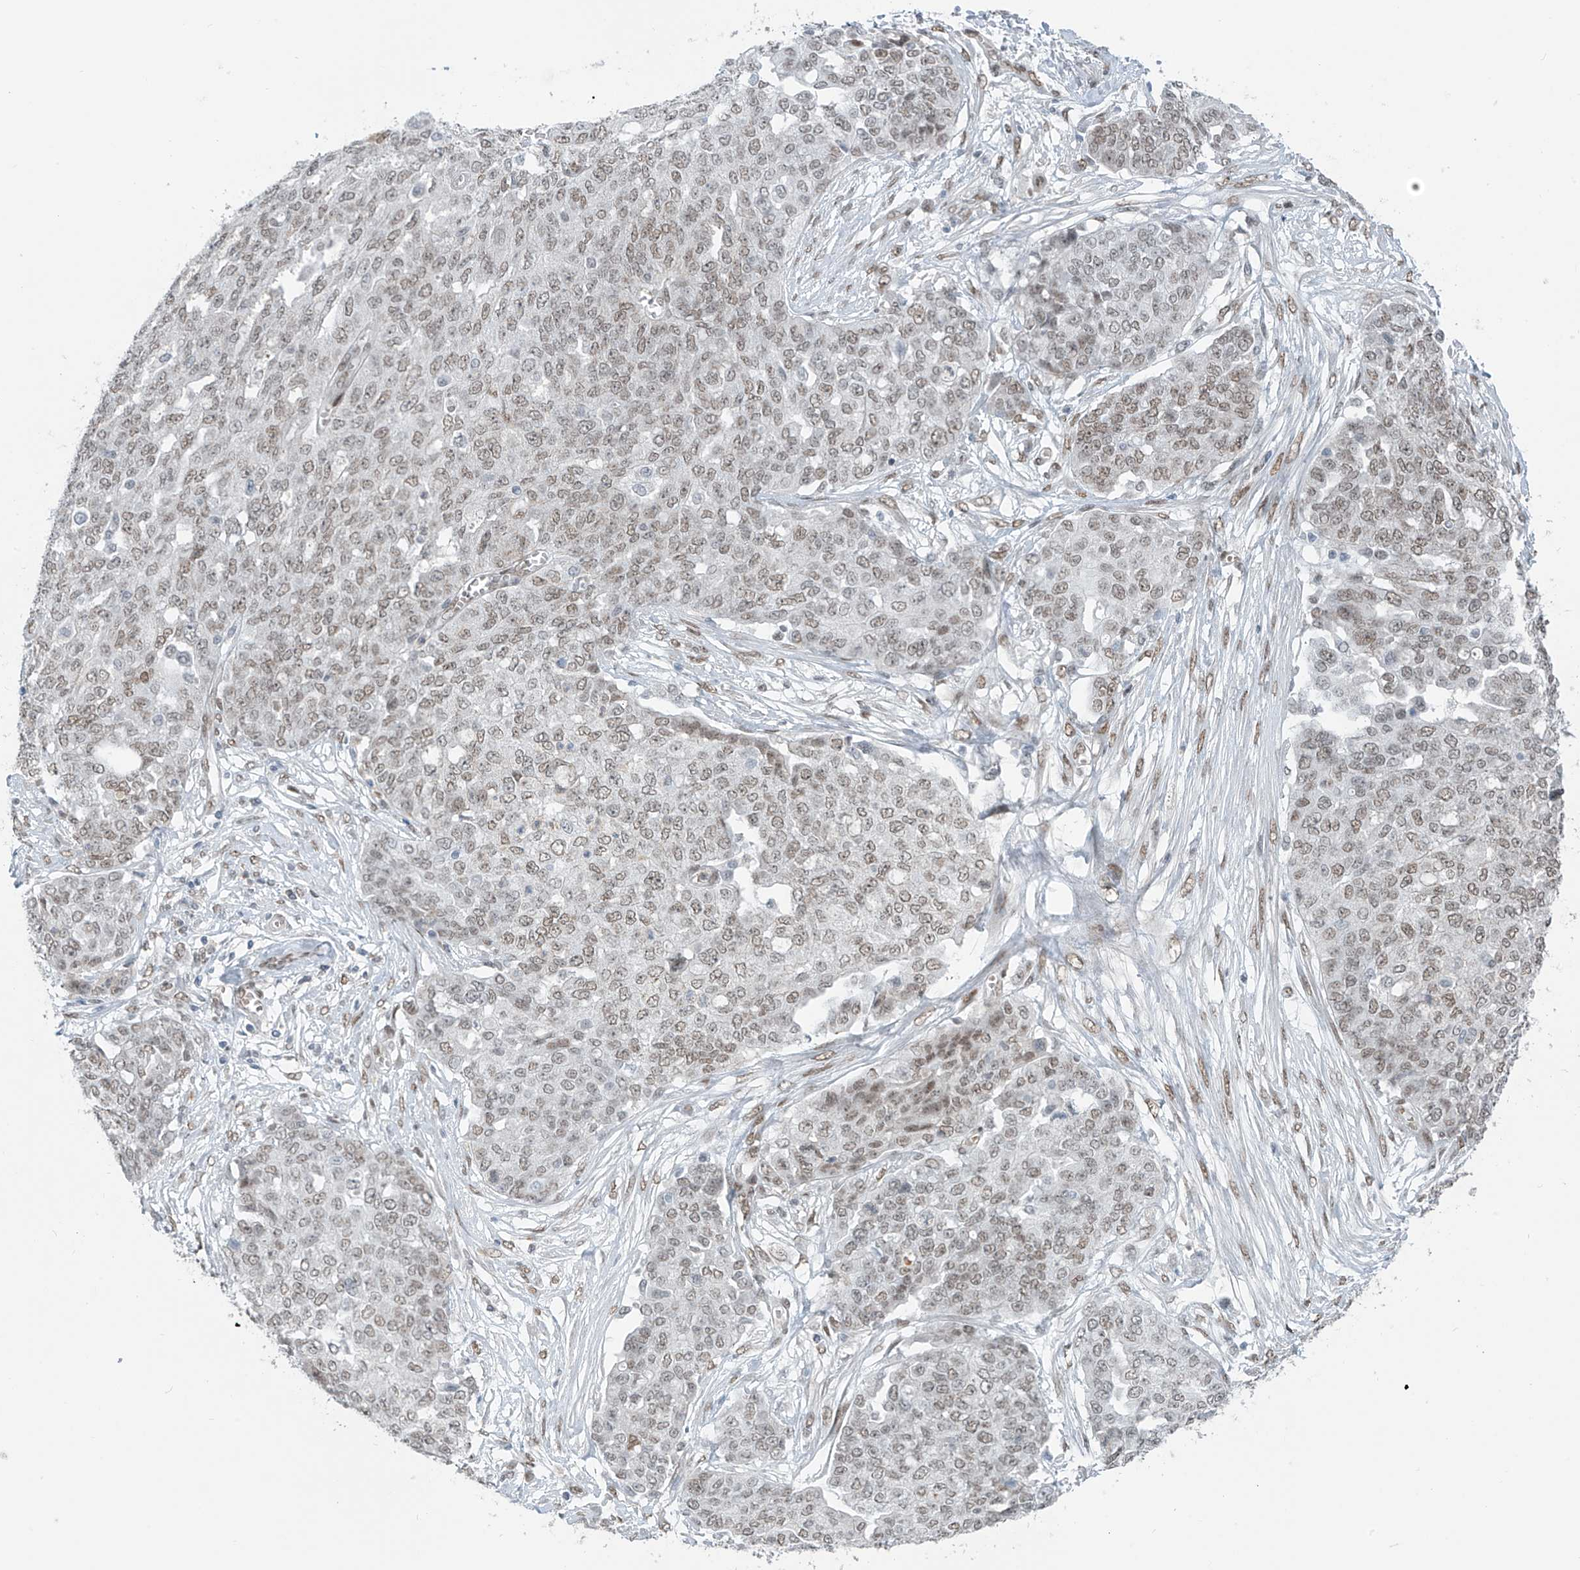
{"staining": {"intensity": "weak", "quantity": ">75%", "location": "nuclear"}, "tissue": "ovarian cancer", "cell_type": "Tumor cells", "image_type": "cancer", "snomed": [{"axis": "morphology", "description": "Cystadenocarcinoma, serous, NOS"}, {"axis": "topography", "description": "Soft tissue"}, {"axis": "topography", "description": "Ovary"}], "caption": "Tumor cells exhibit low levels of weak nuclear expression in approximately >75% of cells in ovarian serous cystadenocarcinoma. (Brightfield microscopy of DAB IHC at high magnification).", "gene": "MCM9", "patient": {"sex": "female", "age": 57}}